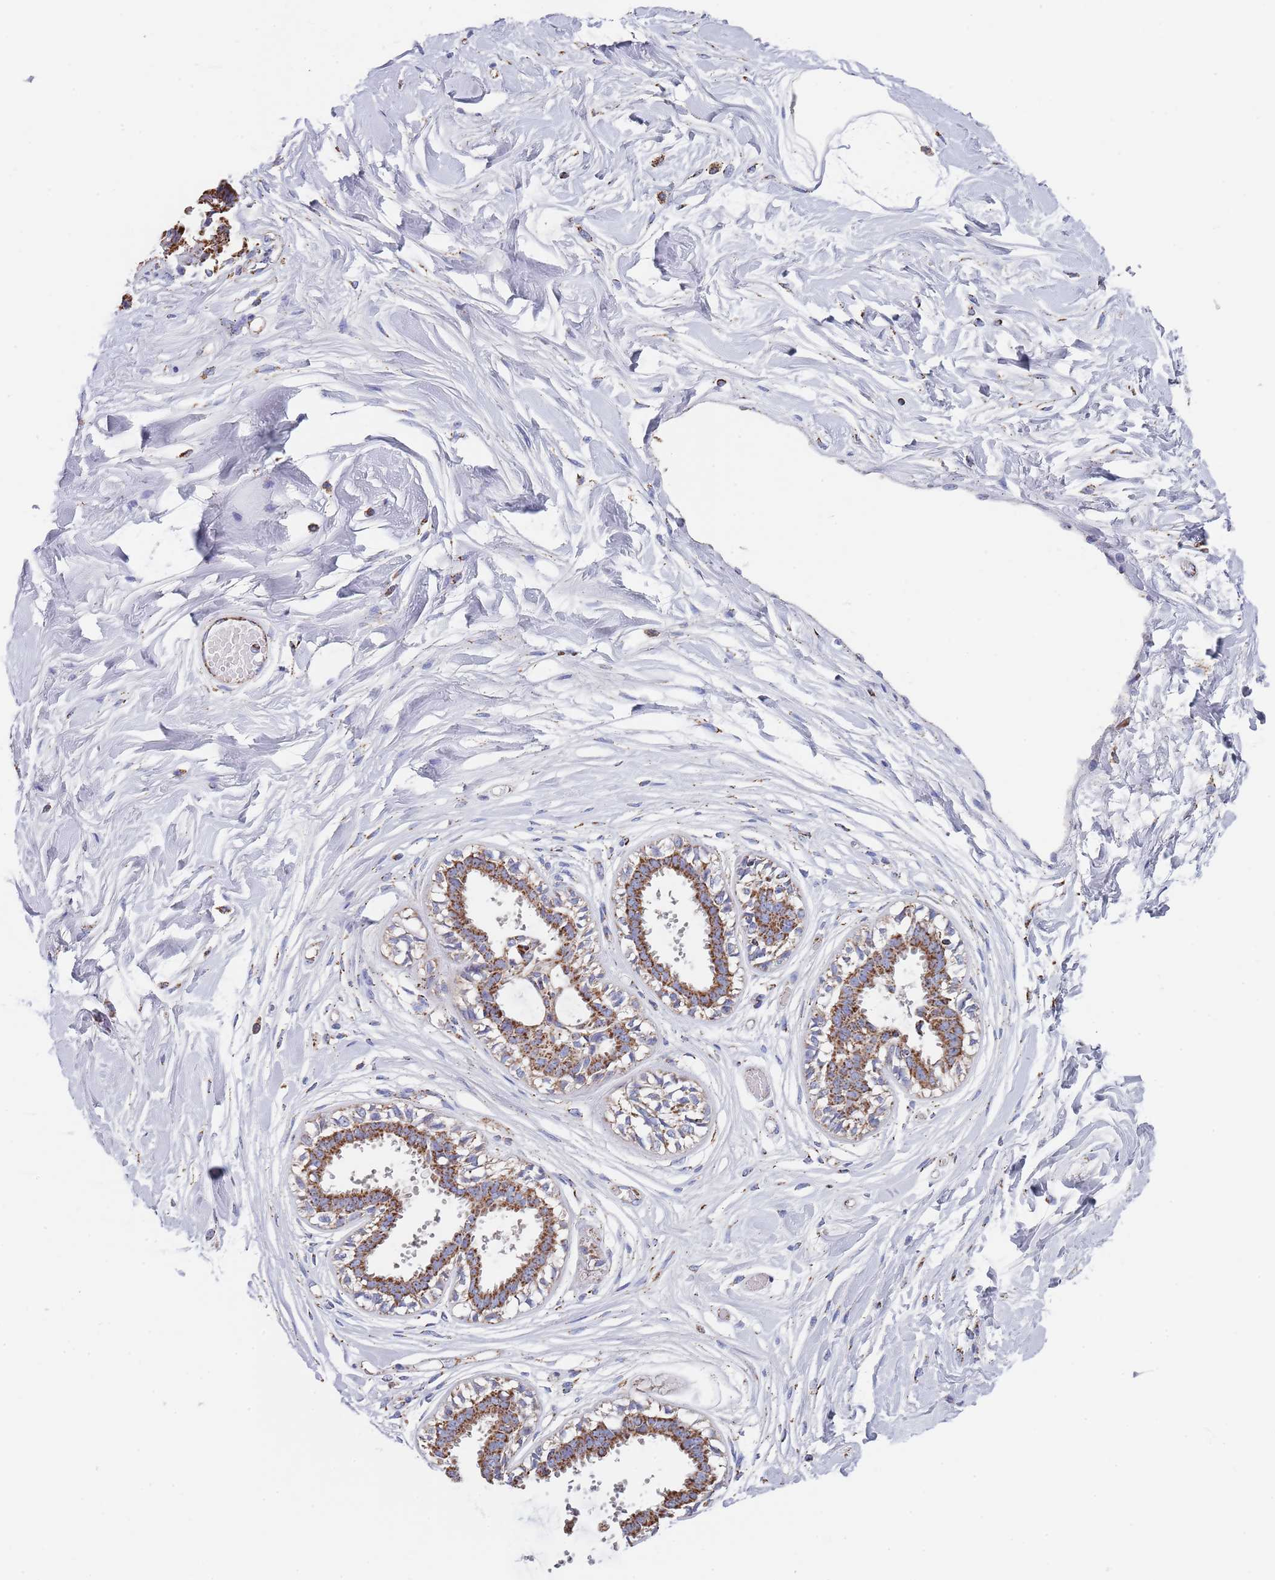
{"staining": {"intensity": "negative", "quantity": "none", "location": "none"}, "tissue": "breast", "cell_type": "Adipocytes", "image_type": "normal", "snomed": [{"axis": "morphology", "description": "Normal tissue, NOS"}, {"axis": "topography", "description": "Breast"}], "caption": "An immunohistochemistry photomicrograph of unremarkable breast is shown. There is no staining in adipocytes of breast. The staining was performed using DAB (3,3'-diaminobenzidine) to visualize the protein expression in brown, while the nuclei were stained in blue with hematoxylin (Magnification: 20x).", "gene": "PGP", "patient": {"sex": "female", "age": 45}}